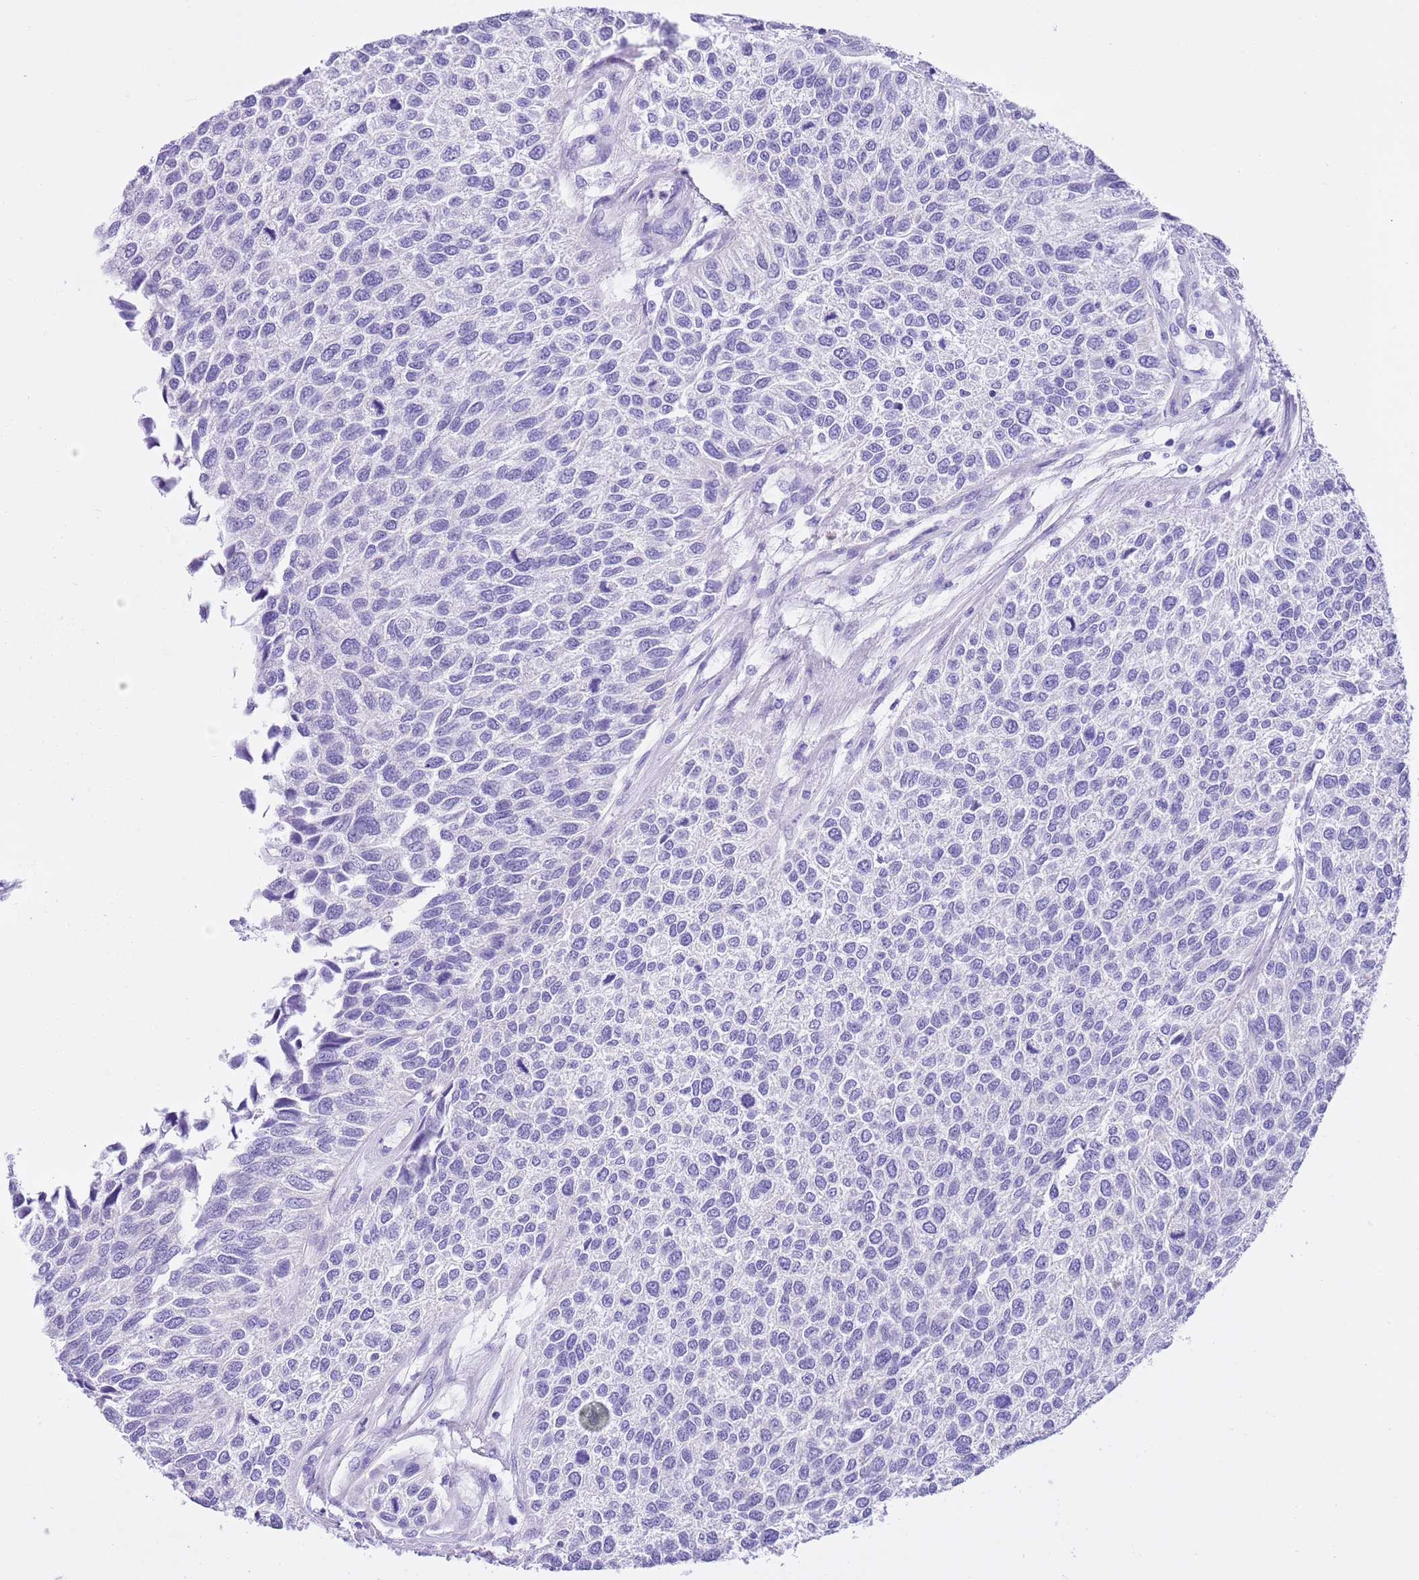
{"staining": {"intensity": "negative", "quantity": "none", "location": "none"}, "tissue": "urothelial cancer", "cell_type": "Tumor cells", "image_type": "cancer", "snomed": [{"axis": "morphology", "description": "Urothelial carcinoma, NOS"}, {"axis": "topography", "description": "Urinary bladder"}], "caption": "Immunohistochemical staining of human transitional cell carcinoma reveals no significant positivity in tumor cells.", "gene": "TMEM185B", "patient": {"sex": "male", "age": 55}}